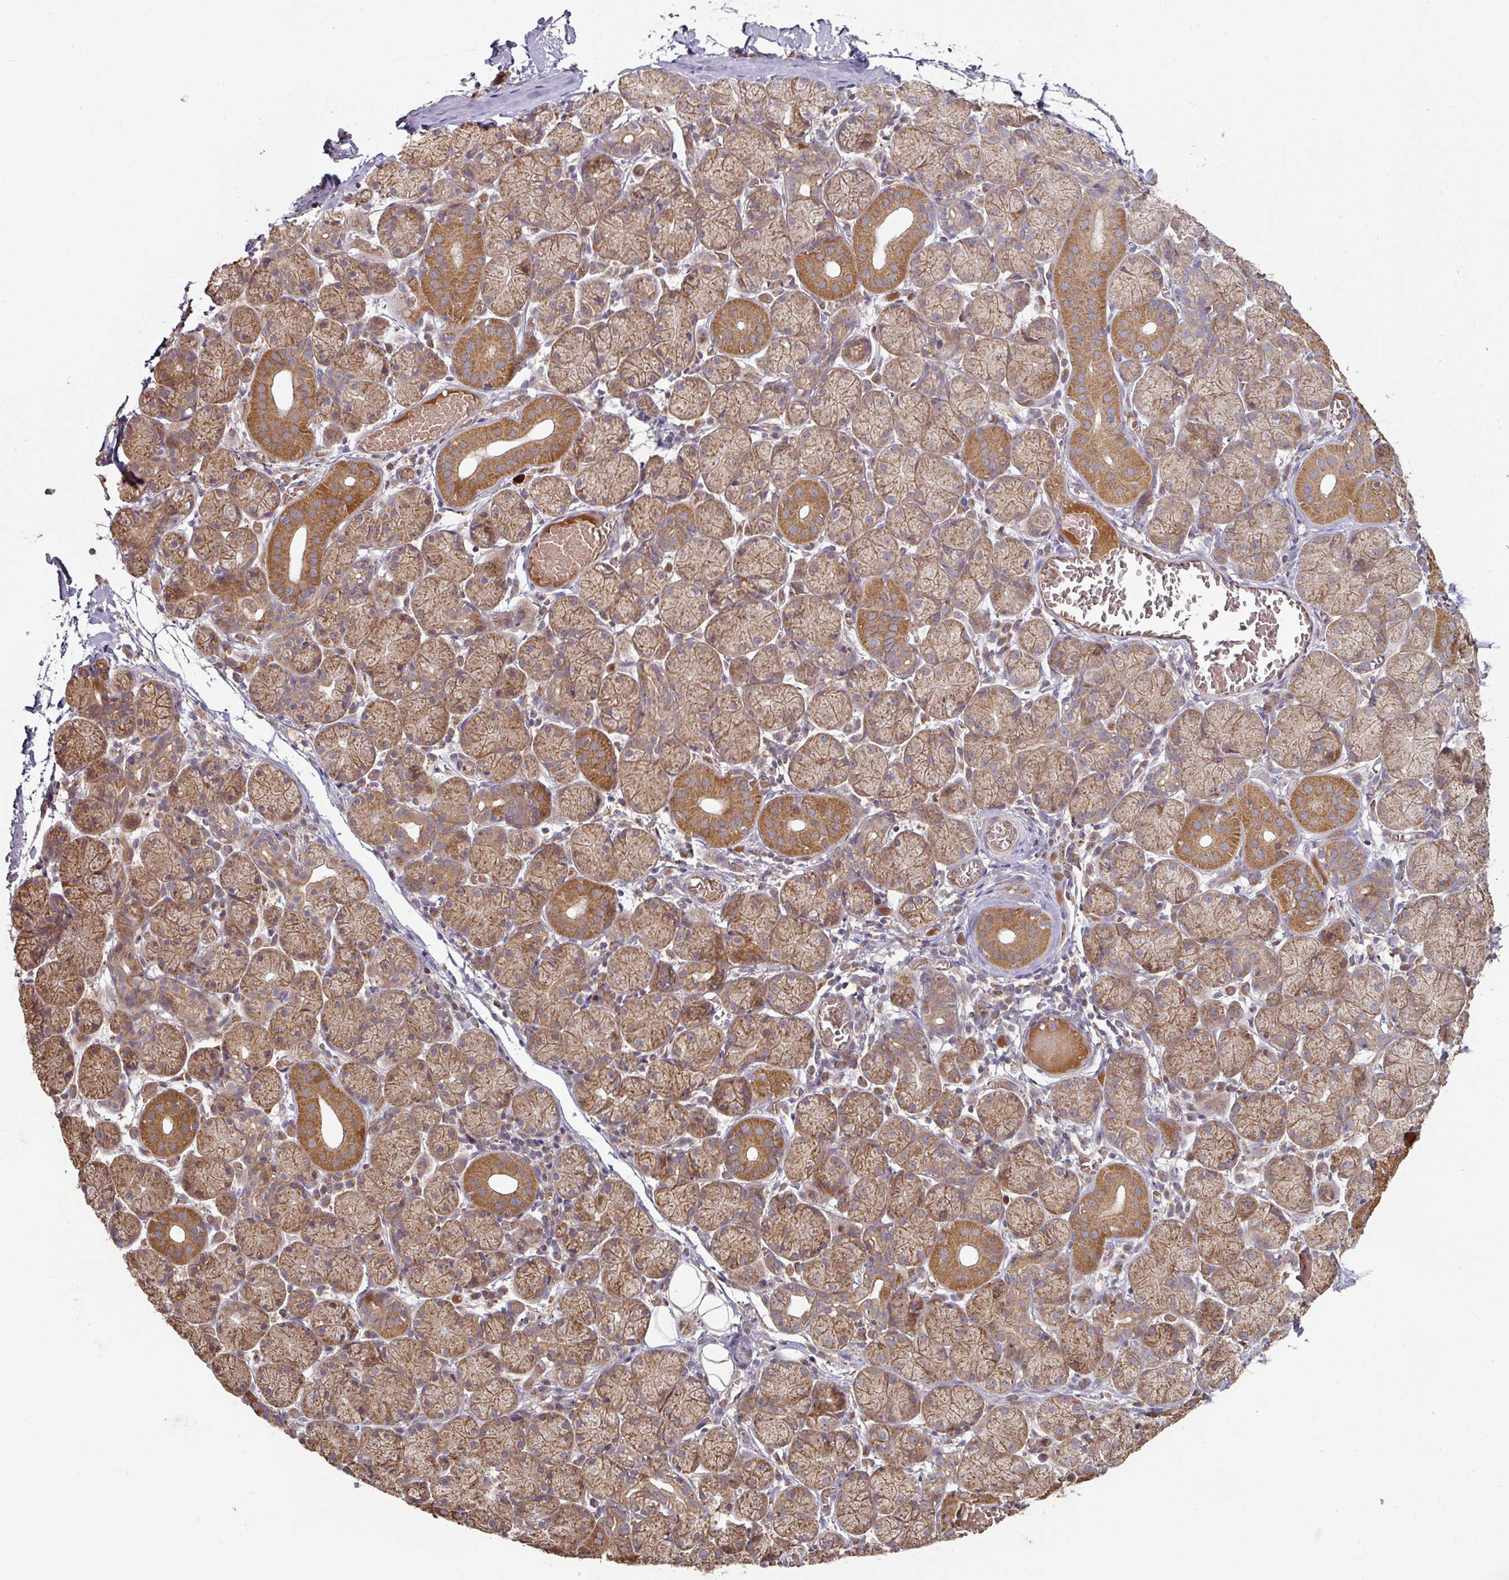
{"staining": {"intensity": "moderate", "quantity": ">75%", "location": "cytoplasmic/membranous"}, "tissue": "salivary gland", "cell_type": "Glandular cells", "image_type": "normal", "snomed": [{"axis": "morphology", "description": "Normal tissue, NOS"}, {"axis": "topography", "description": "Salivary gland"}], "caption": "This photomicrograph shows normal salivary gland stained with immunohistochemistry (IHC) to label a protein in brown. The cytoplasmic/membranous of glandular cells show moderate positivity for the protein. Nuclei are counter-stained blue.", "gene": "DNAJC7", "patient": {"sex": "female", "age": 24}}